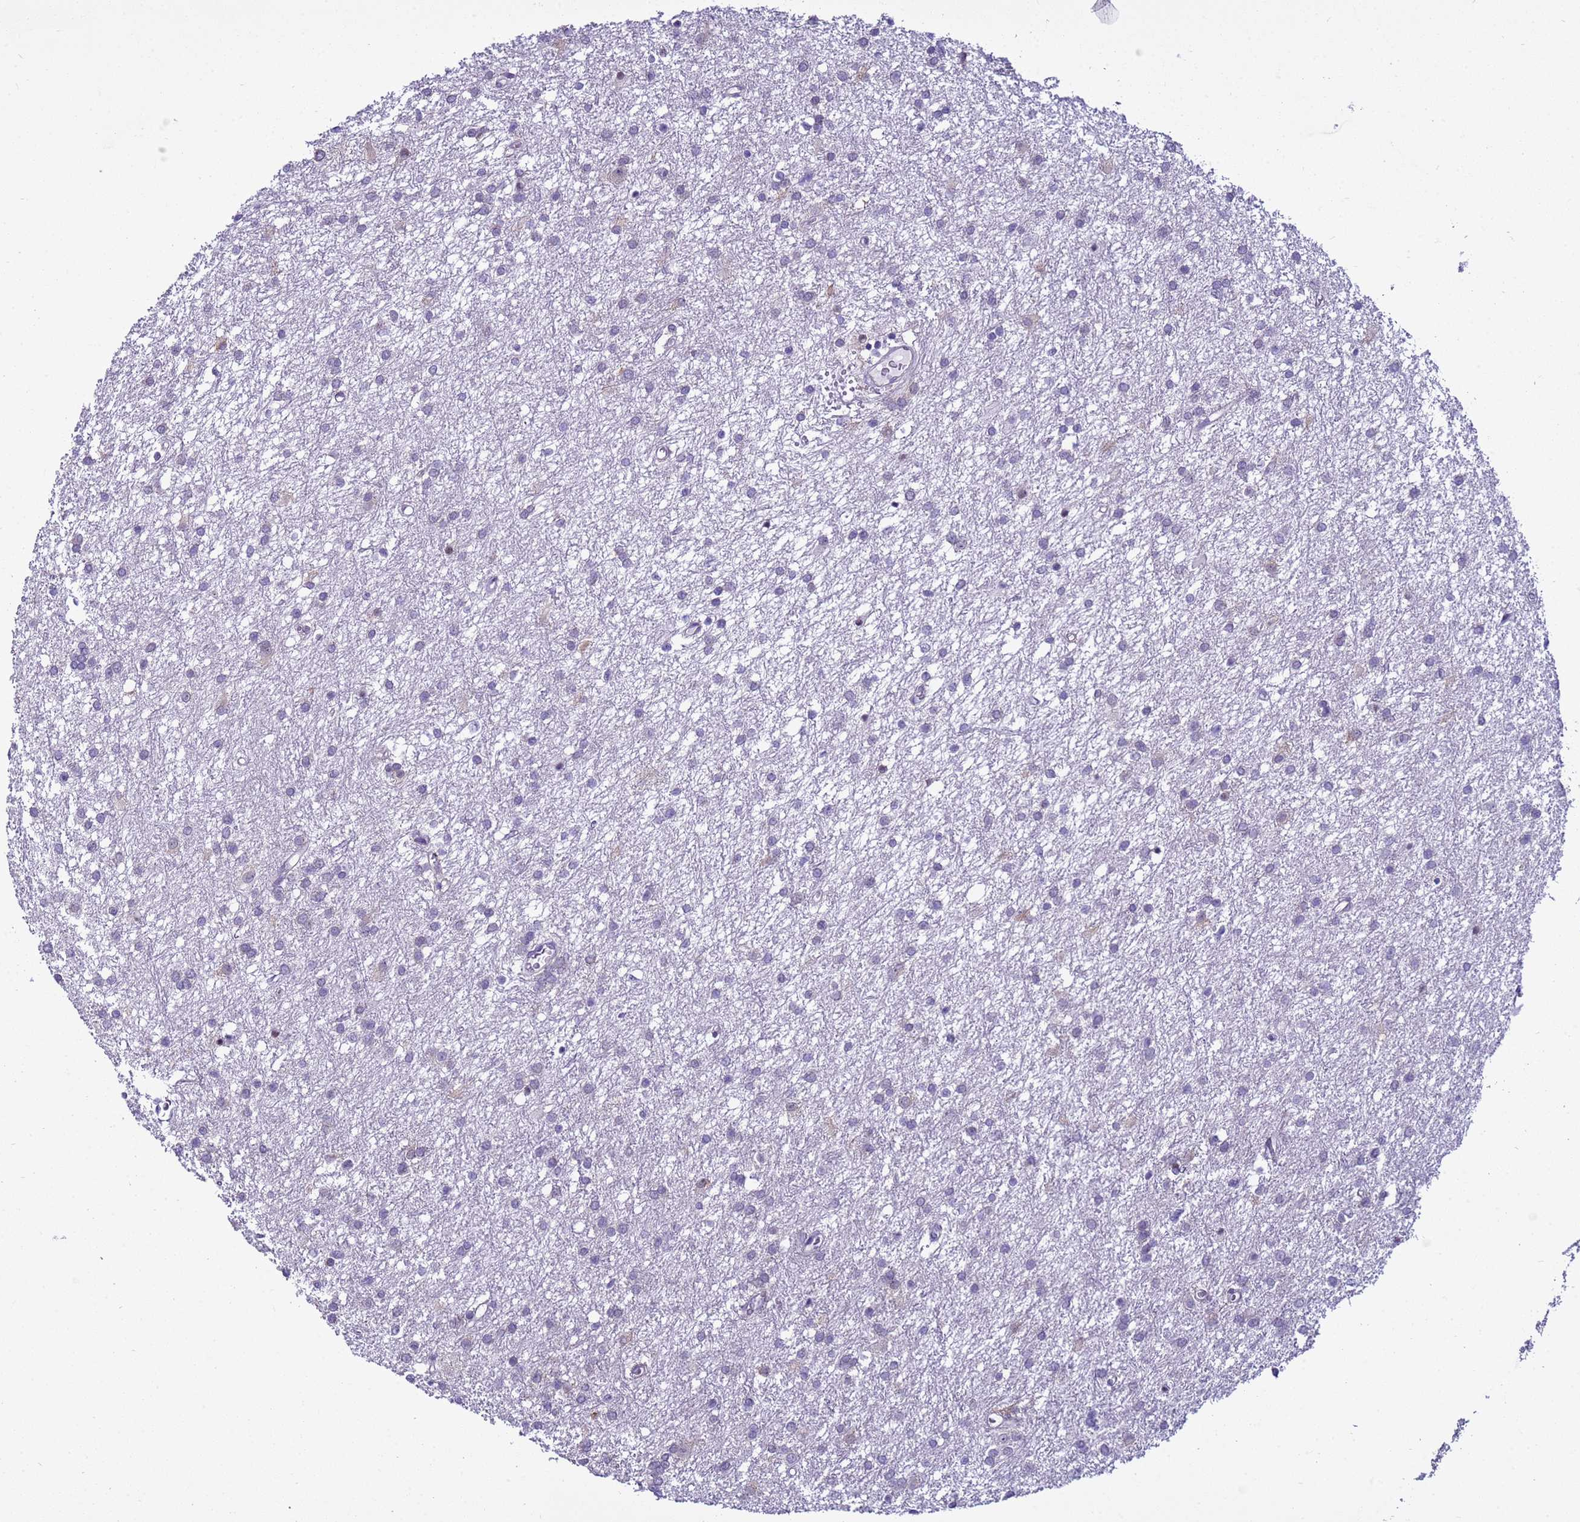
{"staining": {"intensity": "negative", "quantity": "none", "location": "none"}, "tissue": "glioma", "cell_type": "Tumor cells", "image_type": "cancer", "snomed": [{"axis": "morphology", "description": "Glioma, malignant, High grade"}, {"axis": "topography", "description": "Brain"}], "caption": "Glioma was stained to show a protein in brown. There is no significant staining in tumor cells.", "gene": "LRRC10B", "patient": {"sex": "female", "age": 50}}